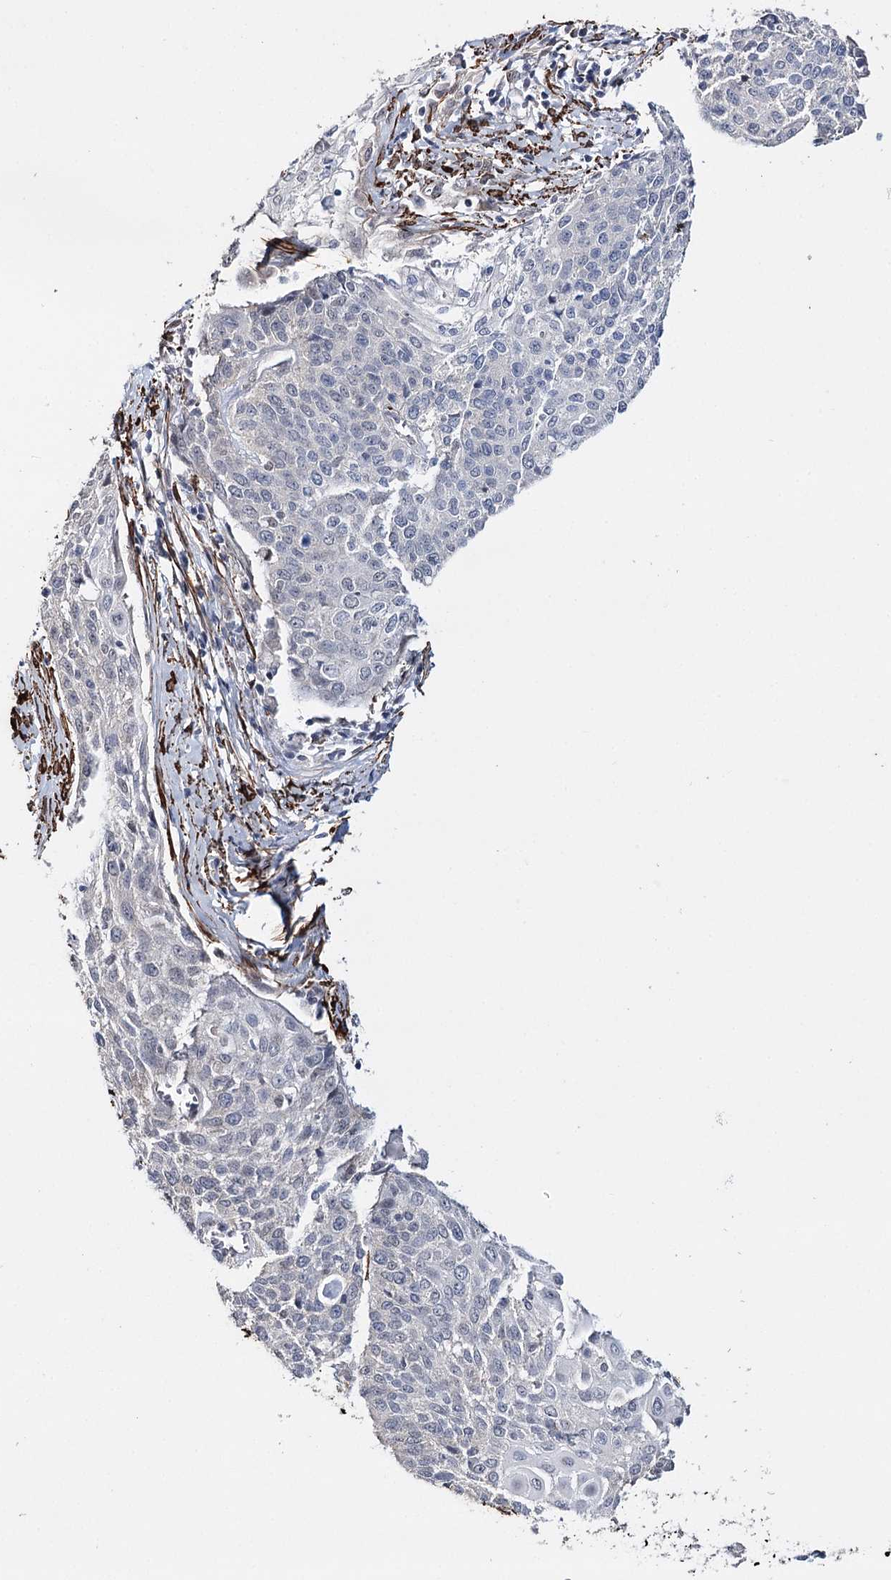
{"staining": {"intensity": "negative", "quantity": "none", "location": "none"}, "tissue": "cervical cancer", "cell_type": "Tumor cells", "image_type": "cancer", "snomed": [{"axis": "morphology", "description": "Squamous cell carcinoma, NOS"}, {"axis": "topography", "description": "Cervix"}], "caption": "Micrograph shows no protein positivity in tumor cells of cervical cancer tissue.", "gene": "CFAP46", "patient": {"sex": "female", "age": 39}}